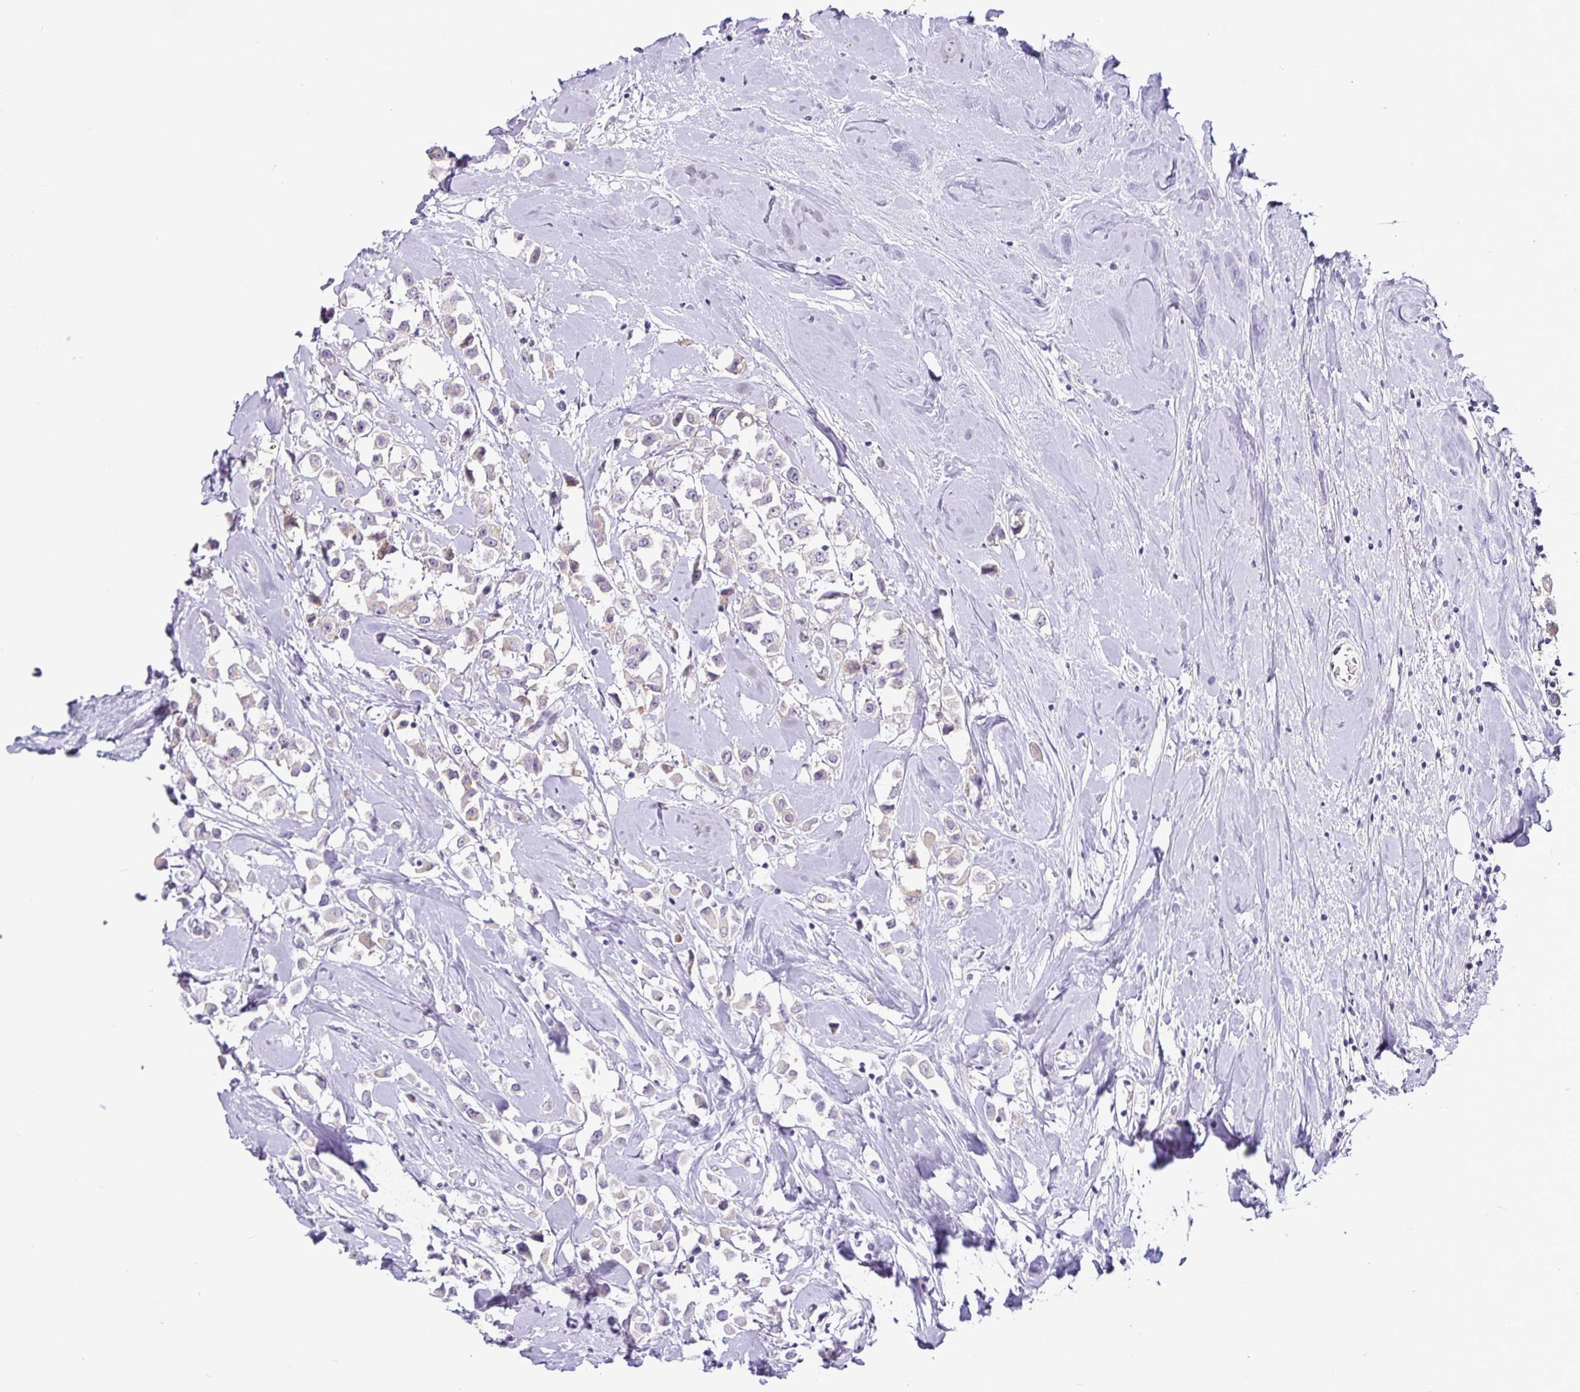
{"staining": {"intensity": "weak", "quantity": "<25%", "location": "cytoplasmic/membranous"}, "tissue": "breast cancer", "cell_type": "Tumor cells", "image_type": "cancer", "snomed": [{"axis": "morphology", "description": "Duct carcinoma"}, {"axis": "topography", "description": "Breast"}], "caption": "Protein analysis of breast cancer reveals no significant positivity in tumor cells.", "gene": "CA12", "patient": {"sex": "female", "age": 61}}